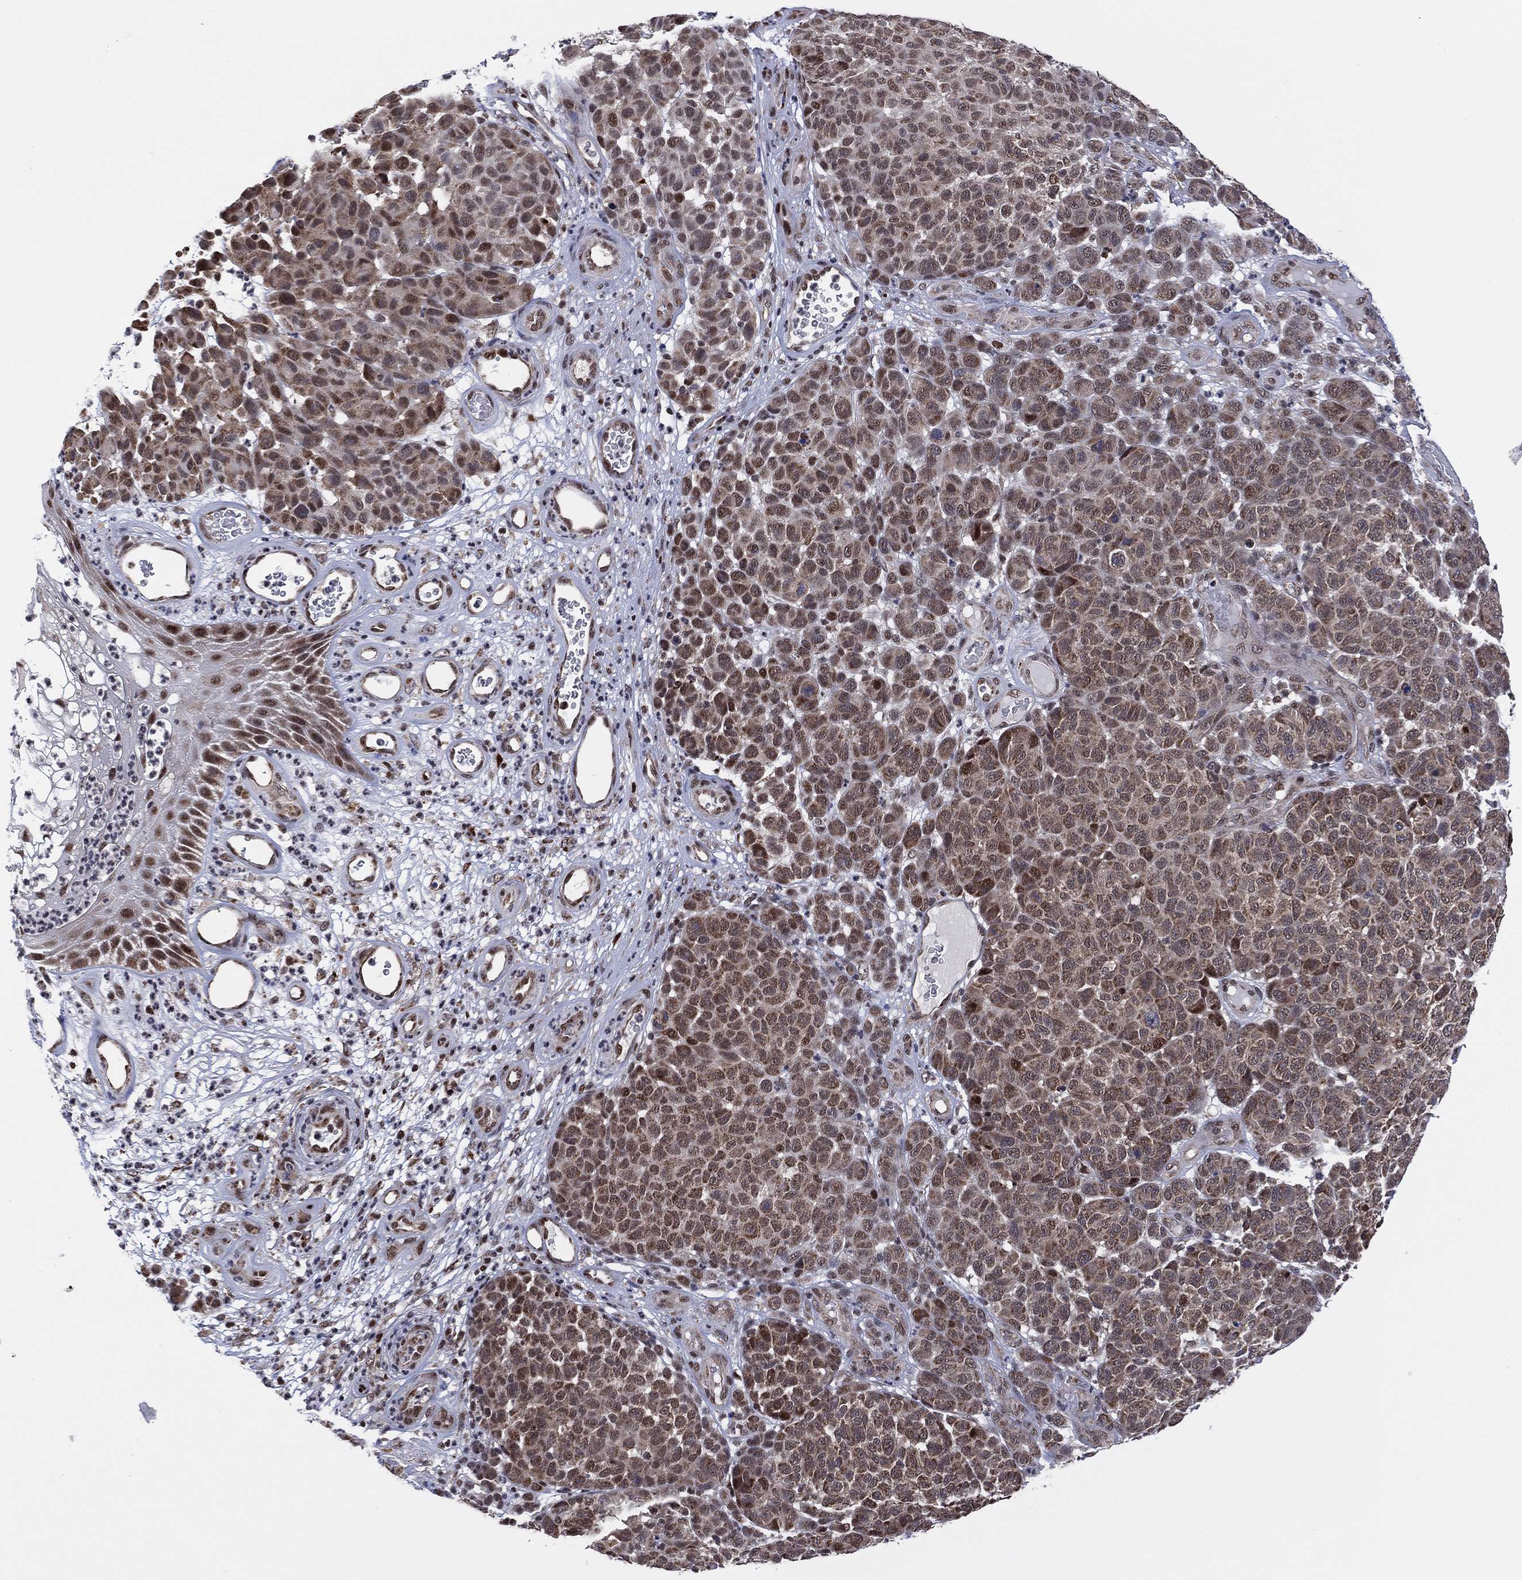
{"staining": {"intensity": "weak", "quantity": "25%-75%", "location": "cytoplasmic/membranous,nuclear"}, "tissue": "melanoma", "cell_type": "Tumor cells", "image_type": "cancer", "snomed": [{"axis": "morphology", "description": "Malignant melanoma, NOS"}, {"axis": "topography", "description": "Skin"}], "caption": "A photomicrograph of malignant melanoma stained for a protein demonstrates weak cytoplasmic/membranous and nuclear brown staining in tumor cells.", "gene": "PIDD1", "patient": {"sex": "male", "age": 59}}